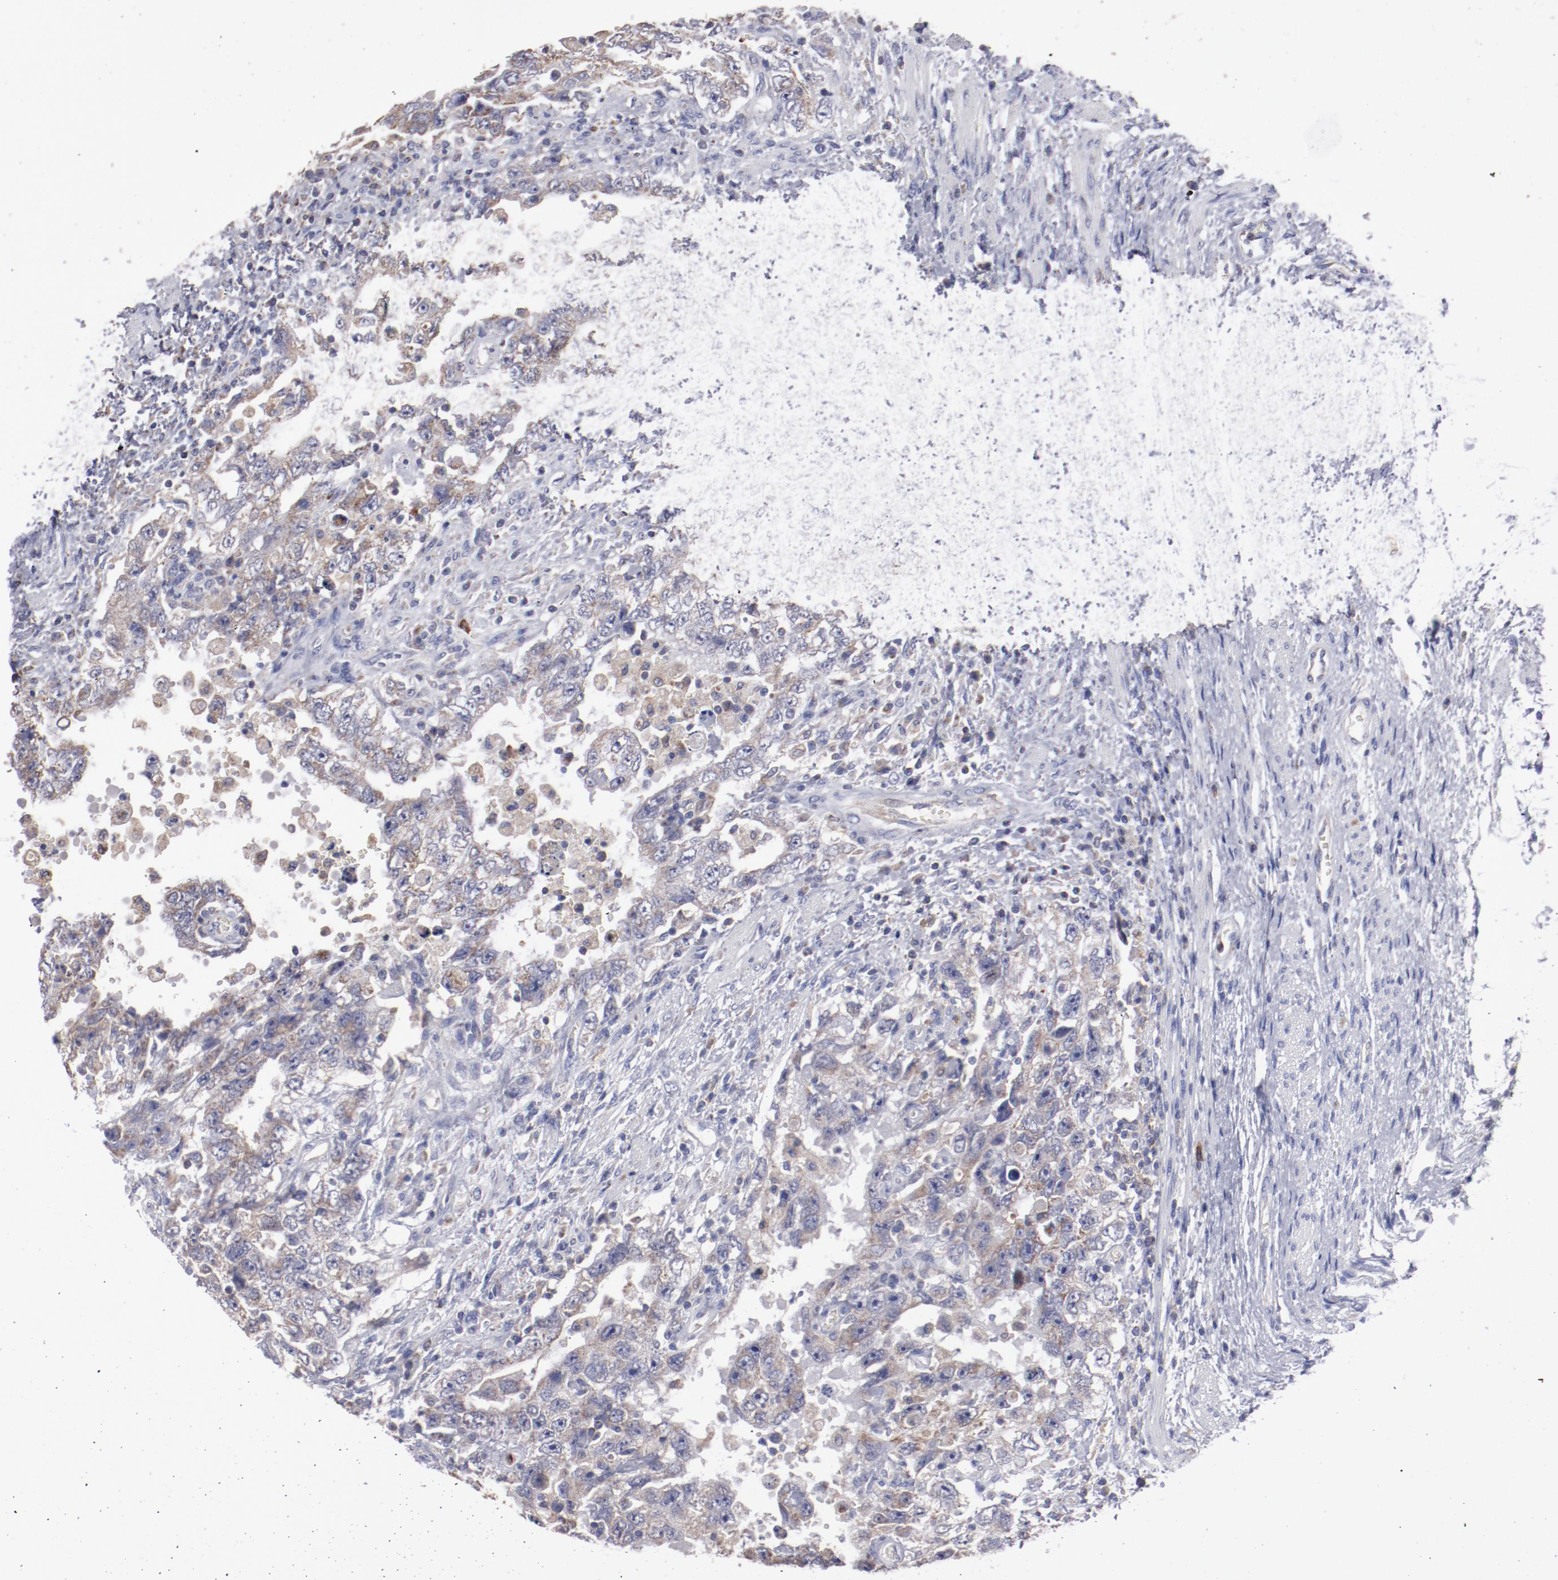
{"staining": {"intensity": "weak", "quantity": ">75%", "location": "cytoplasmic/membranous"}, "tissue": "testis cancer", "cell_type": "Tumor cells", "image_type": "cancer", "snomed": [{"axis": "morphology", "description": "Carcinoma, Embryonal, NOS"}, {"axis": "topography", "description": "Testis"}], "caption": "Embryonal carcinoma (testis) was stained to show a protein in brown. There is low levels of weak cytoplasmic/membranous staining in about >75% of tumor cells. (Stains: DAB (3,3'-diaminobenzidine) in brown, nuclei in blue, Microscopy: brightfield microscopy at high magnification).", "gene": "FGR", "patient": {"sex": "male", "age": 26}}